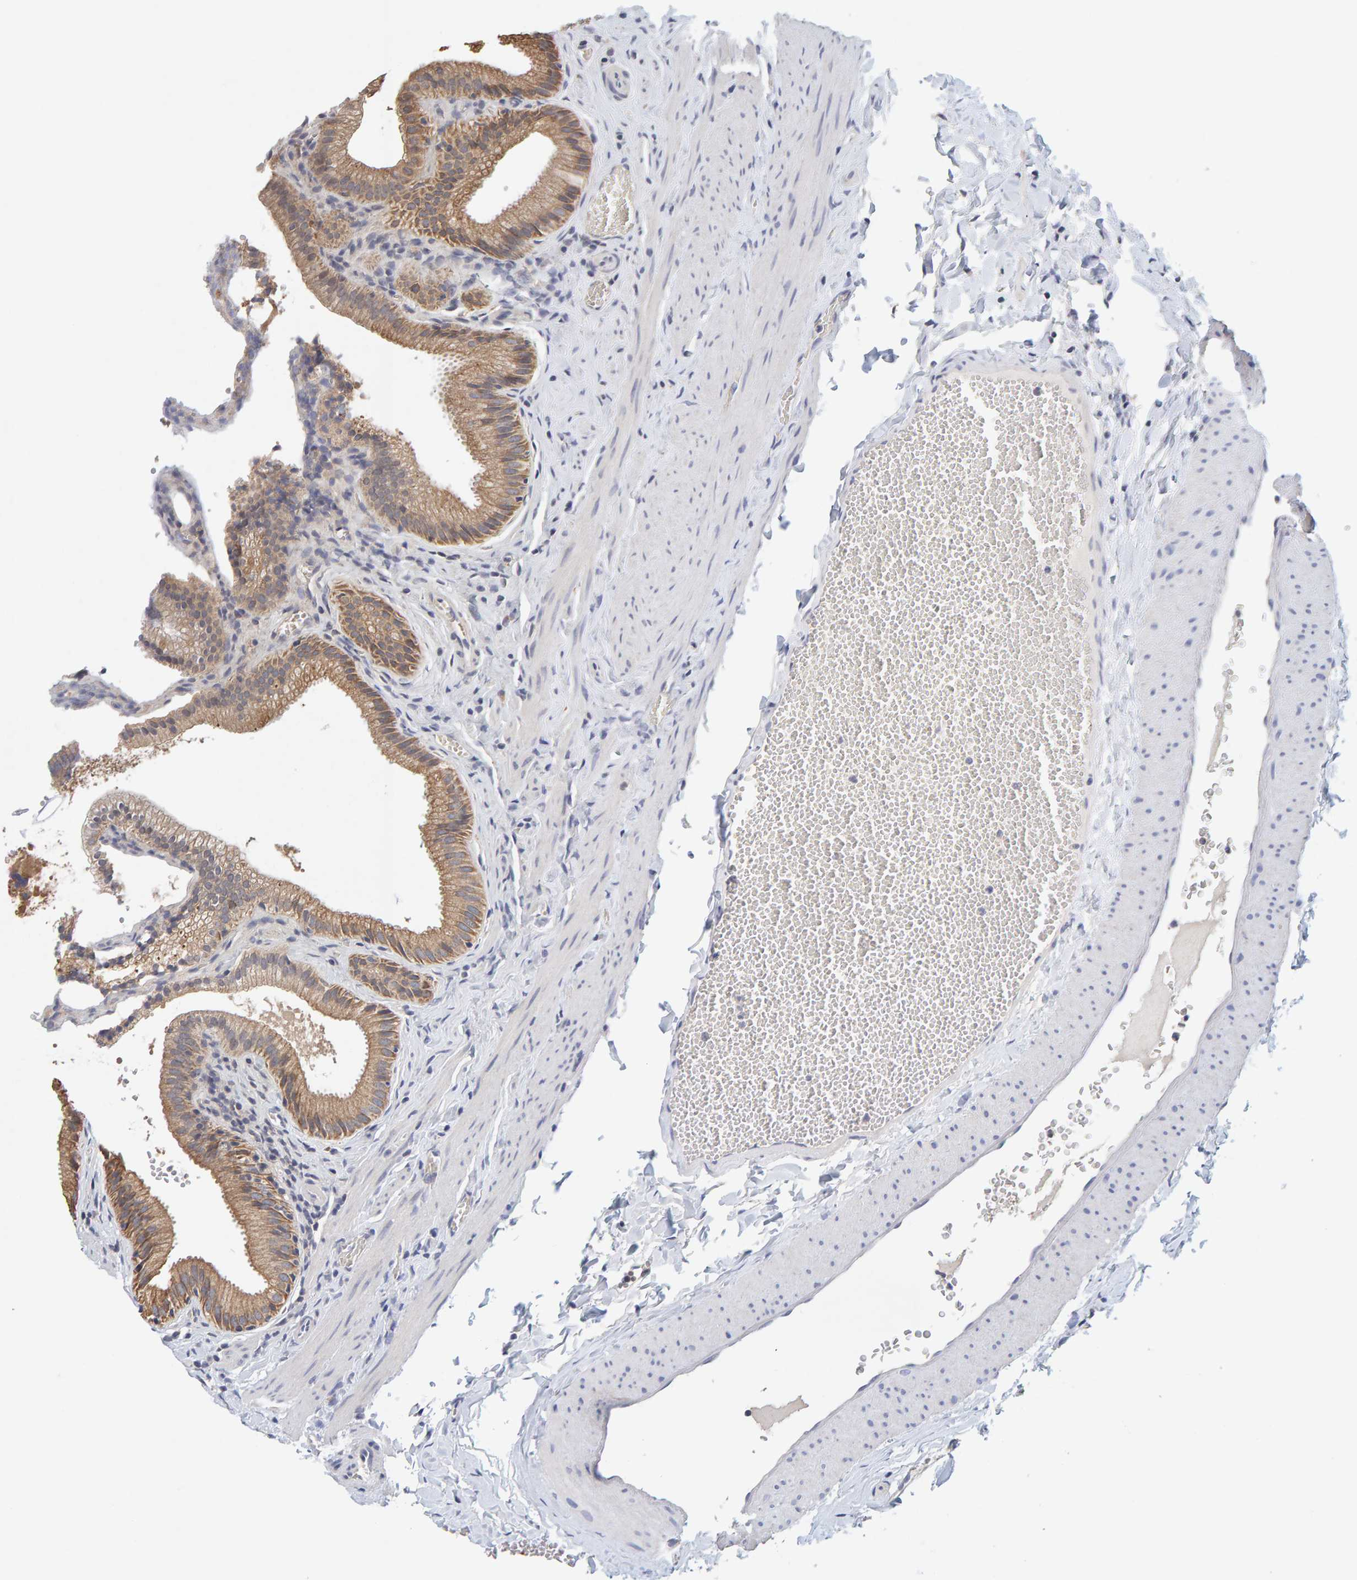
{"staining": {"intensity": "strong", "quantity": ">75%", "location": "cytoplasmic/membranous"}, "tissue": "gallbladder", "cell_type": "Glandular cells", "image_type": "normal", "snomed": [{"axis": "morphology", "description": "Normal tissue, NOS"}, {"axis": "topography", "description": "Gallbladder"}], "caption": "This is an image of immunohistochemistry staining of unremarkable gallbladder, which shows strong expression in the cytoplasmic/membranous of glandular cells.", "gene": "SGPL1", "patient": {"sex": "male", "age": 38}}